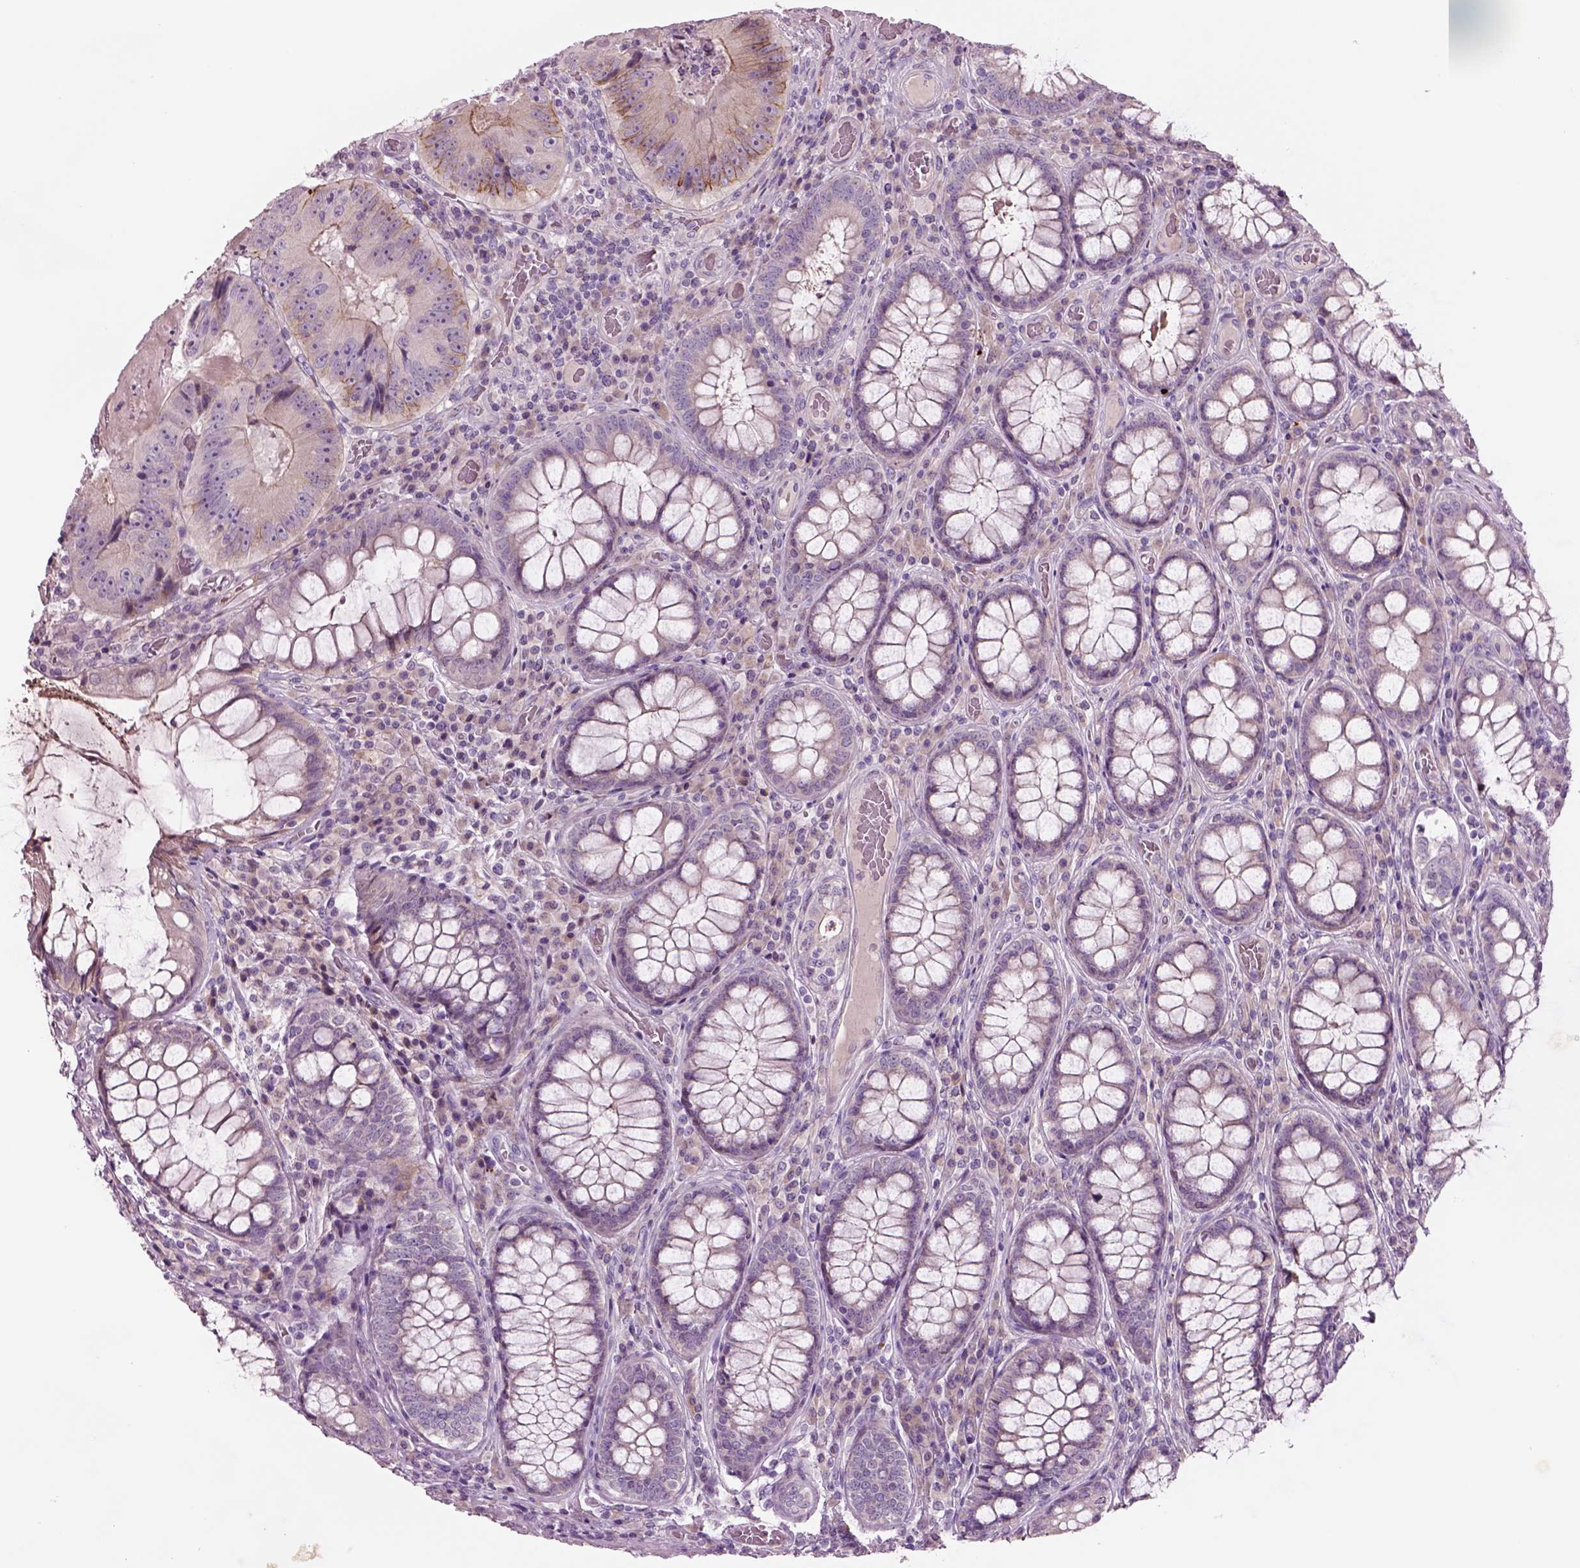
{"staining": {"intensity": "moderate", "quantity": "<25%", "location": "cytoplasmic/membranous"}, "tissue": "colorectal cancer", "cell_type": "Tumor cells", "image_type": "cancer", "snomed": [{"axis": "morphology", "description": "Adenocarcinoma, NOS"}, {"axis": "topography", "description": "Colon"}], "caption": "Immunohistochemistry histopathology image of human colorectal cancer (adenocarcinoma) stained for a protein (brown), which demonstrates low levels of moderate cytoplasmic/membranous staining in approximately <25% of tumor cells.", "gene": "PLPP7", "patient": {"sex": "female", "age": 86}}